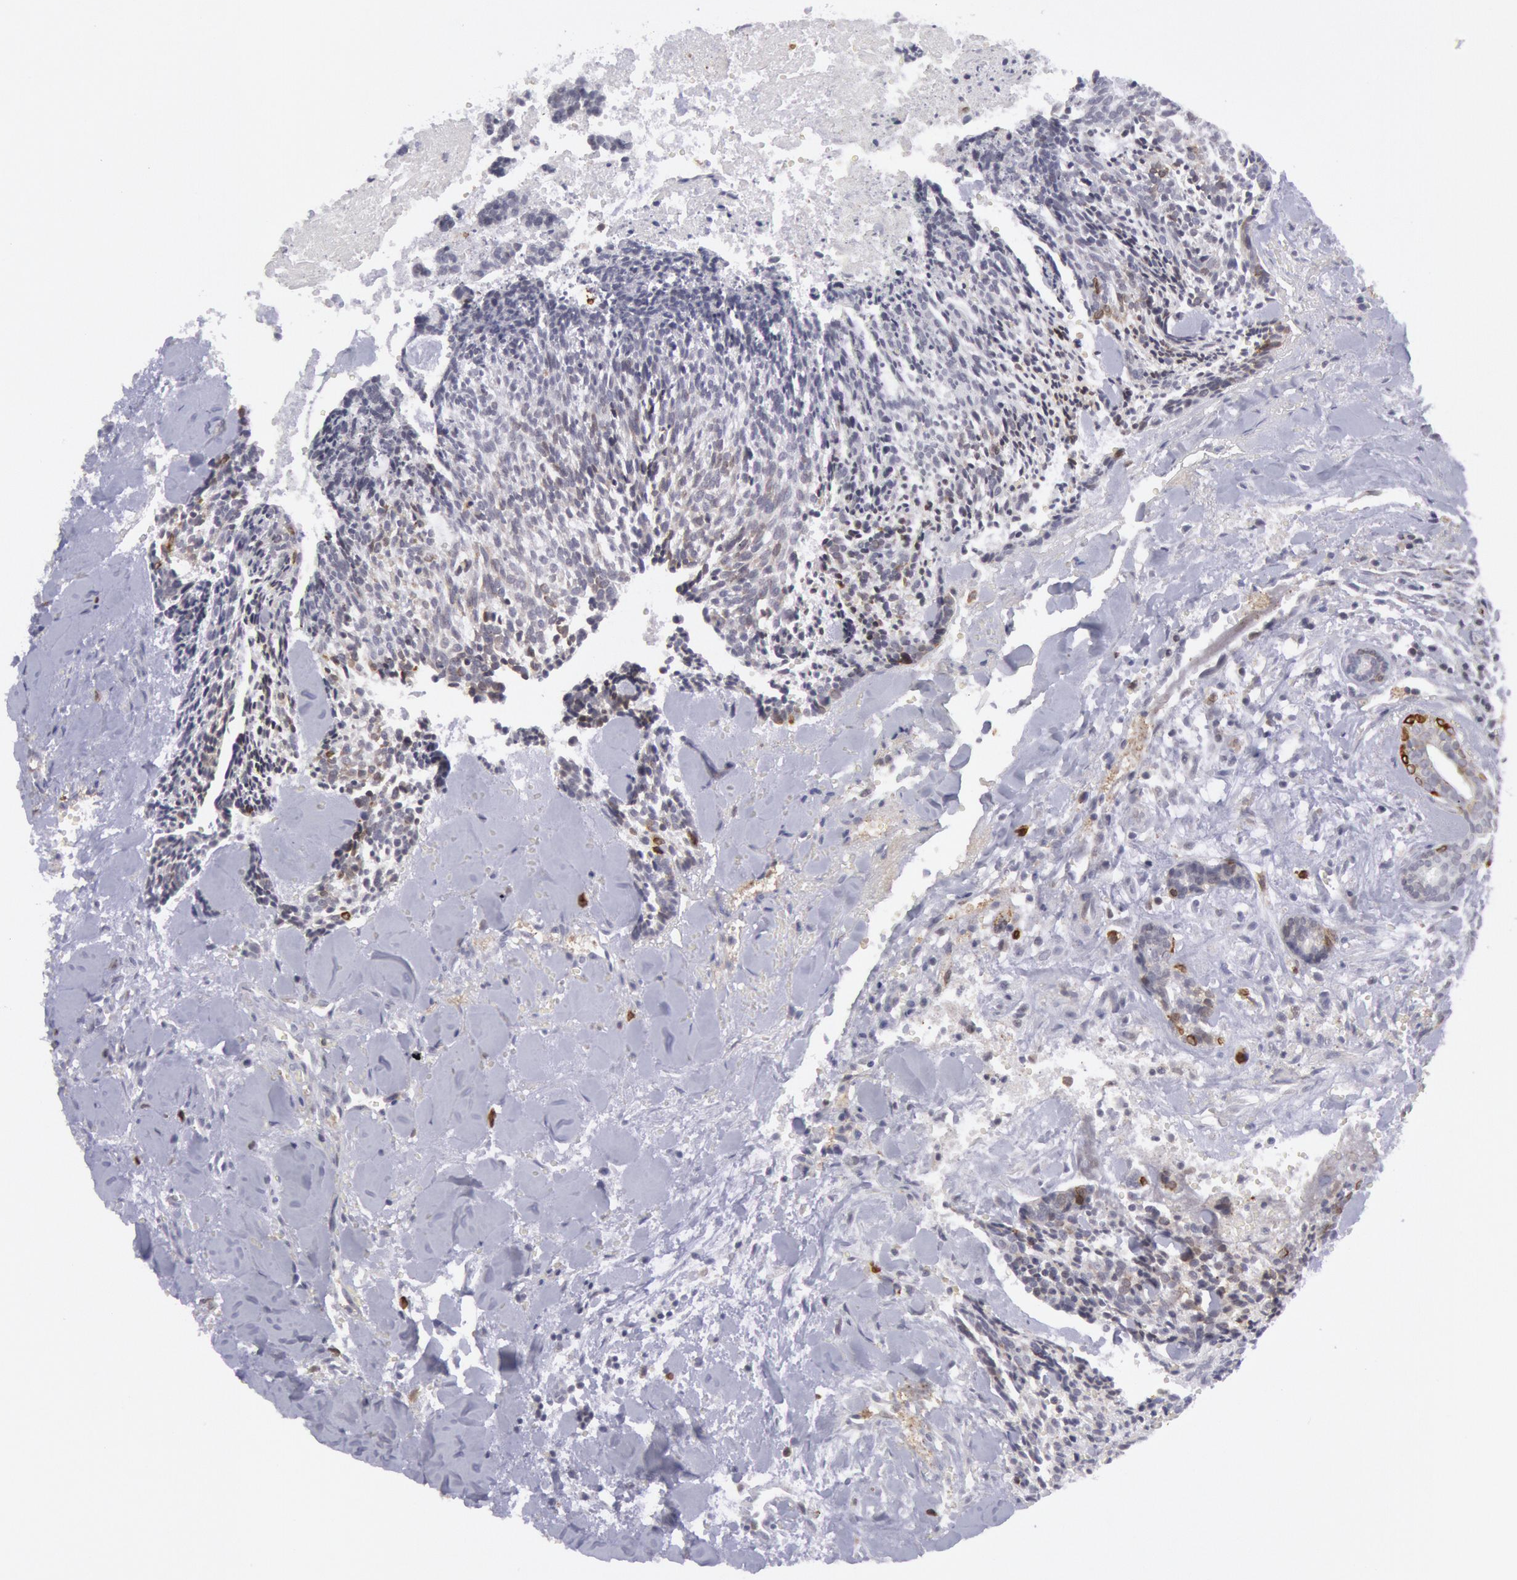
{"staining": {"intensity": "weak", "quantity": "<25%", "location": "nuclear"}, "tissue": "head and neck cancer", "cell_type": "Tumor cells", "image_type": "cancer", "snomed": [{"axis": "morphology", "description": "Squamous cell carcinoma, NOS"}, {"axis": "topography", "description": "Salivary gland"}, {"axis": "topography", "description": "Head-Neck"}], "caption": "Tumor cells are negative for brown protein staining in head and neck cancer (squamous cell carcinoma).", "gene": "PTGS2", "patient": {"sex": "male", "age": 70}}